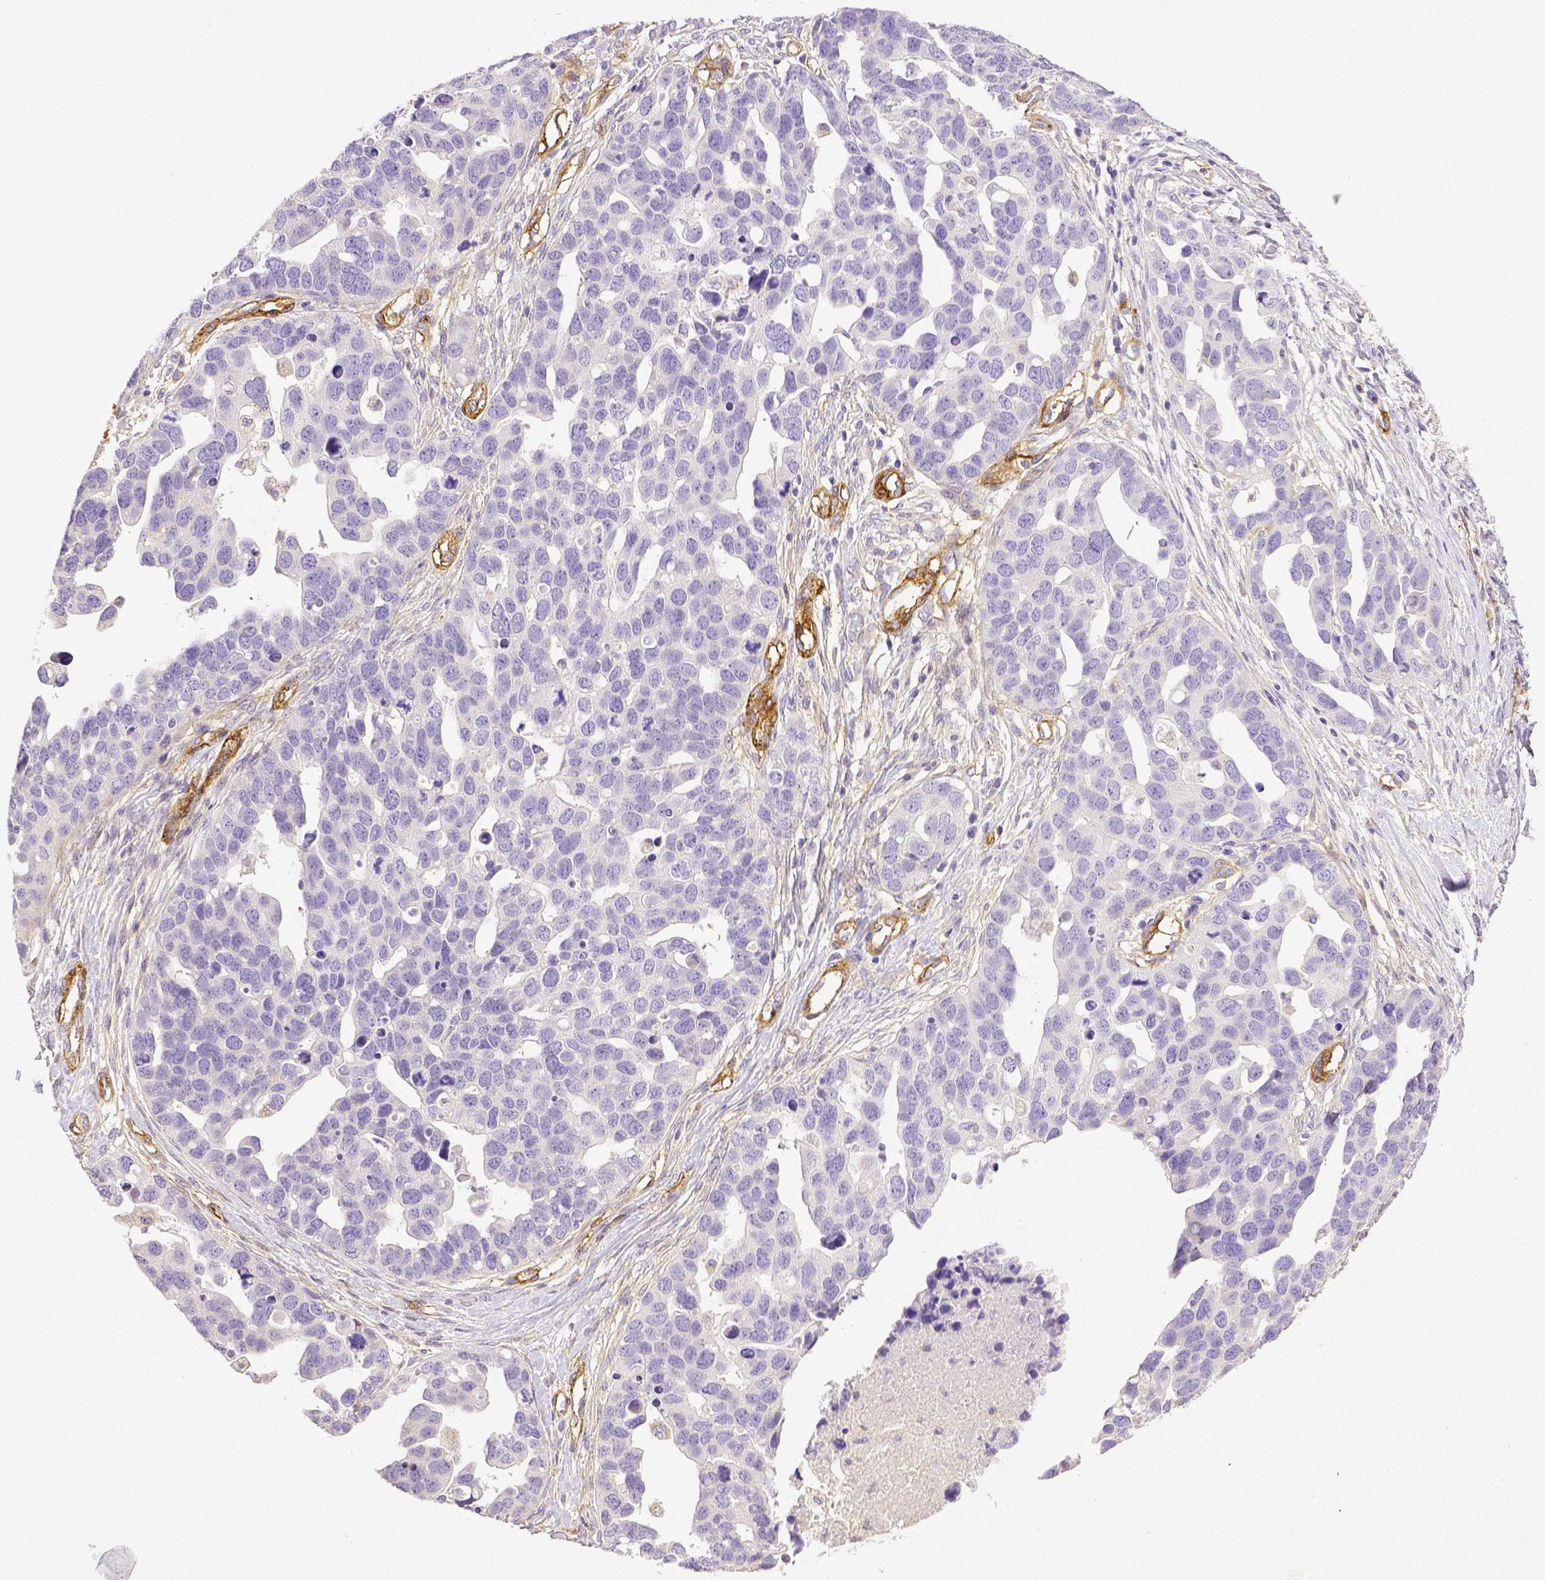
{"staining": {"intensity": "negative", "quantity": "none", "location": "none"}, "tissue": "ovarian cancer", "cell_type": "Tumor cells", "image_type": "cancer", "snomed": [{"axis": "morphology", "description": "Cystadenocarcinoma, serous, NOS"}, {"axis": "topography", "description": "Ovary"}], "caption": "Serous cystadenocarcinoma (ovarian) stained for a protein using IHC exhibits no expression tumor cells.", "gene": "THY1", "patient": {"sex": "female", "age": 54}}